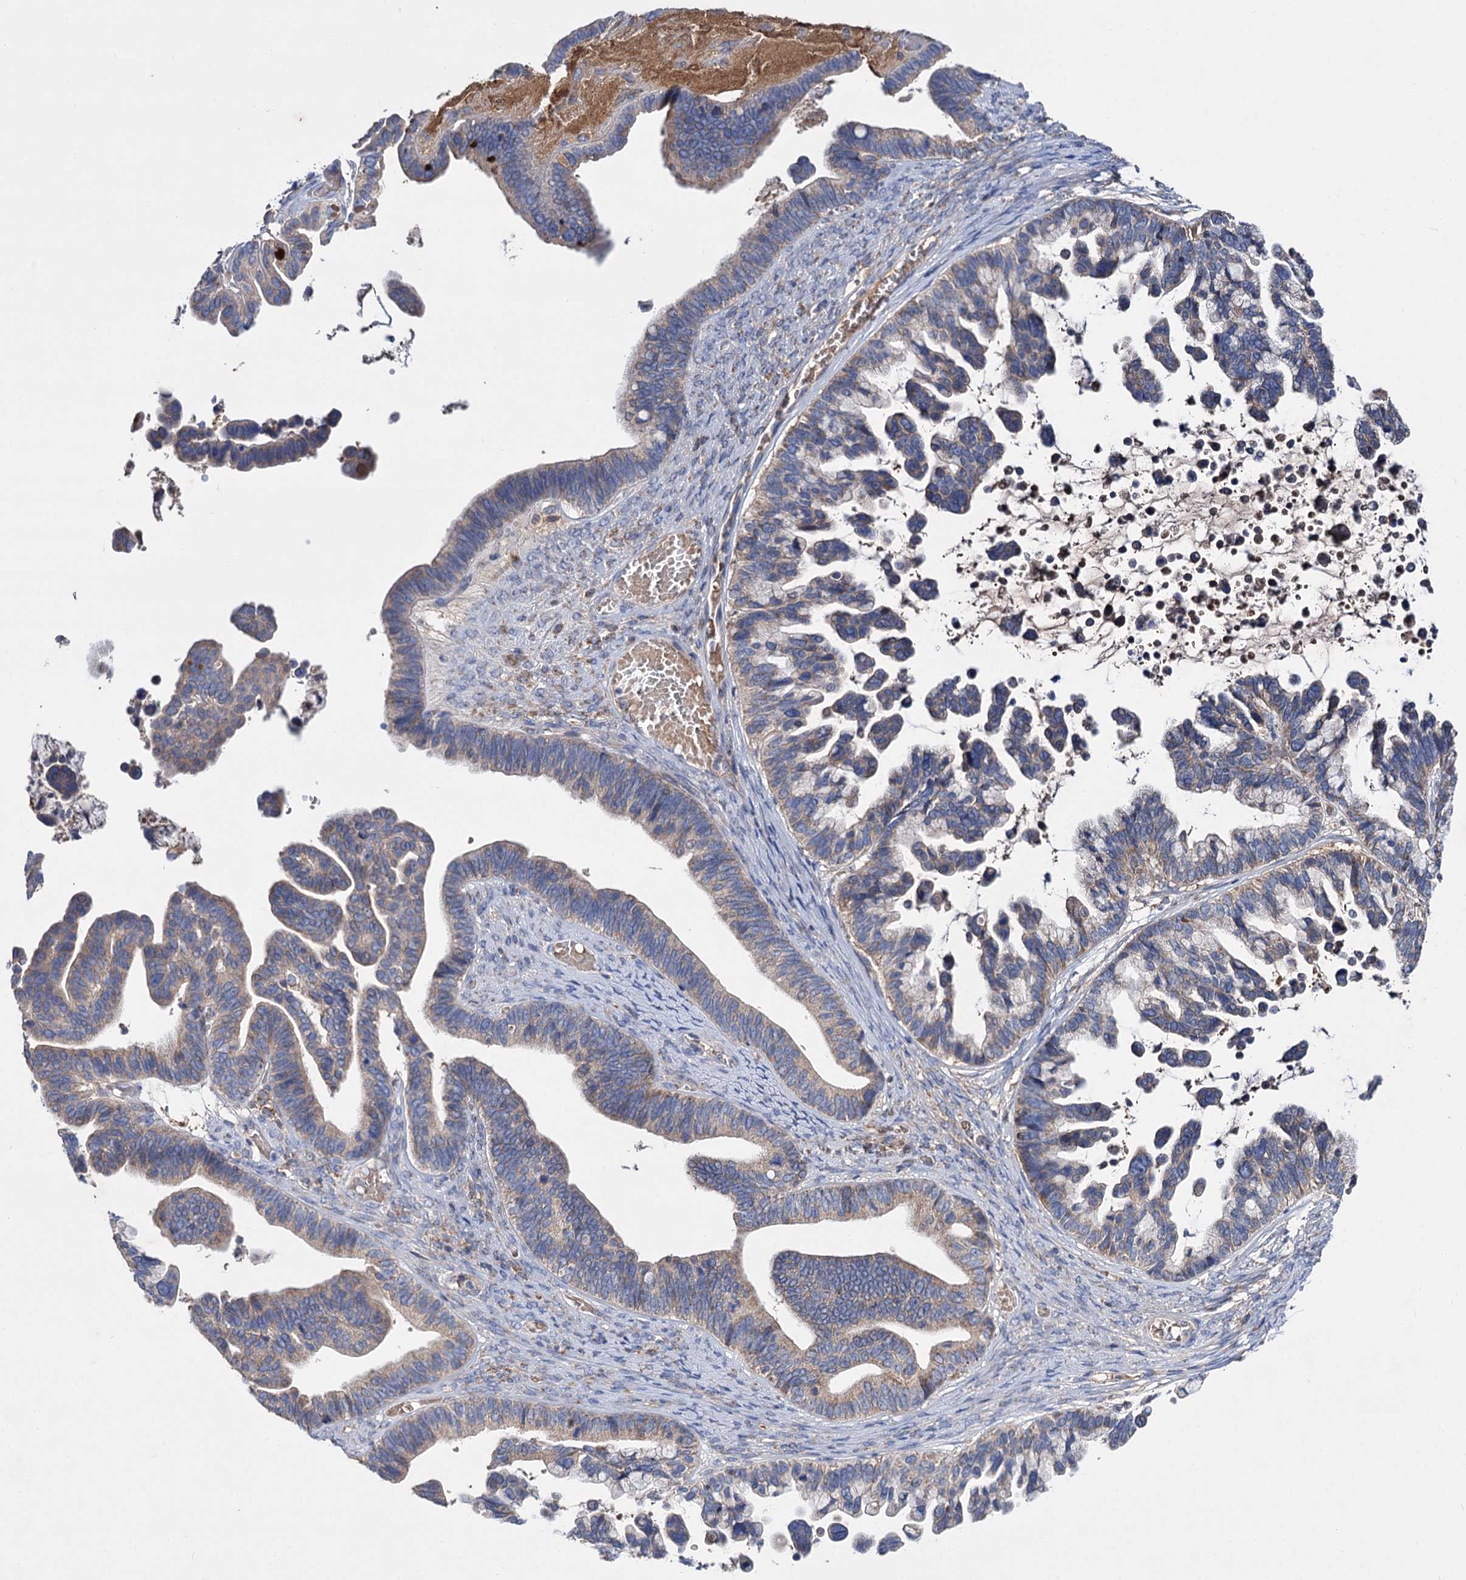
{"staining": {"intensity": "weak", "quantity": "25%-75%", "location": "cytoplasmic/membranous"}, "tissue": "ovarian cancer", "cell_type": "Tumor cells", "image_type": "cancer", "snomed": [{"axis": "morphology", "description": "Cystadenocarcinoma, serous, NOS"}, {"axis": "topography", "description": "Ovary"}], "caption": "Ovarian cancer (serous cystadenocarcinoma) stained with immunohistochemistry (IHC) exhibits weak cytoplasmic/membranous positivity in approximately 25%-75% of tumor cells. (Brightfield microscopy of DAB IHC at high magnification).", "gene": "CLPB", "patient": {"sex": "female", "age": 56}}